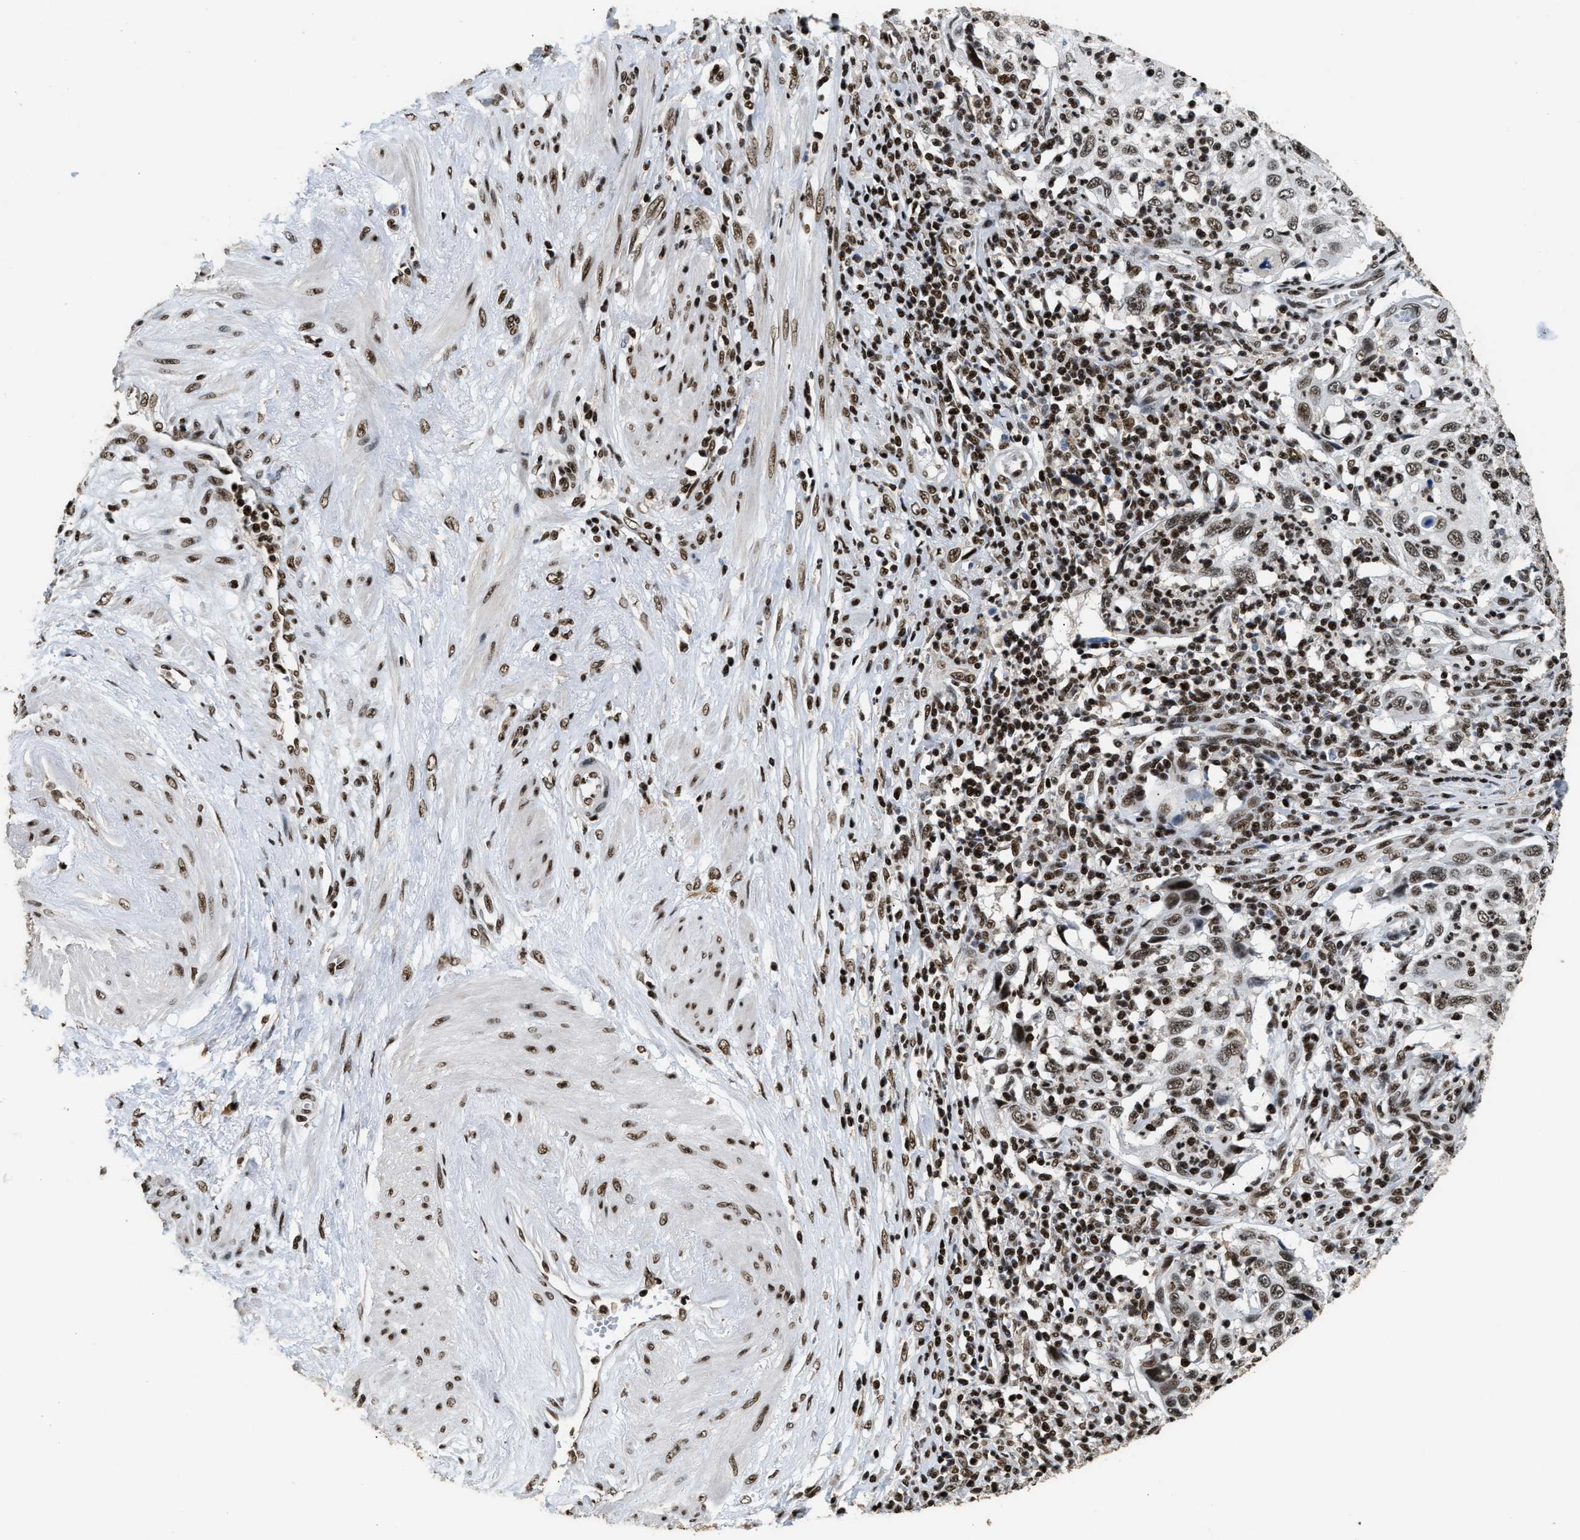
{"staining": {"intensity": "moderate", "quantity": ">75%", "location": "nuclear"}, "tissue": "cervical cancer", "cell_type": "Tumor cells", "image_type": "cancer", "snomed": [{"axis": "morphology", "description": "Squamous cell carcinoma, NOS"}, {"axis": "topography", "description": "Cervix"}], "caption": "Immunohistochemistry (IHC) photomicrograph of neoplastic tissue: cervical cancer (squamous cell carcinoma) stained using immunohistochemistry (IHC) exhibits medium levels of moderate protein expression localized specifically in the nuclear of tumor cells, appearing as a nuclear brown color.", "gene": "RAD21", "patient": {"sex": "female", "age": 70}}